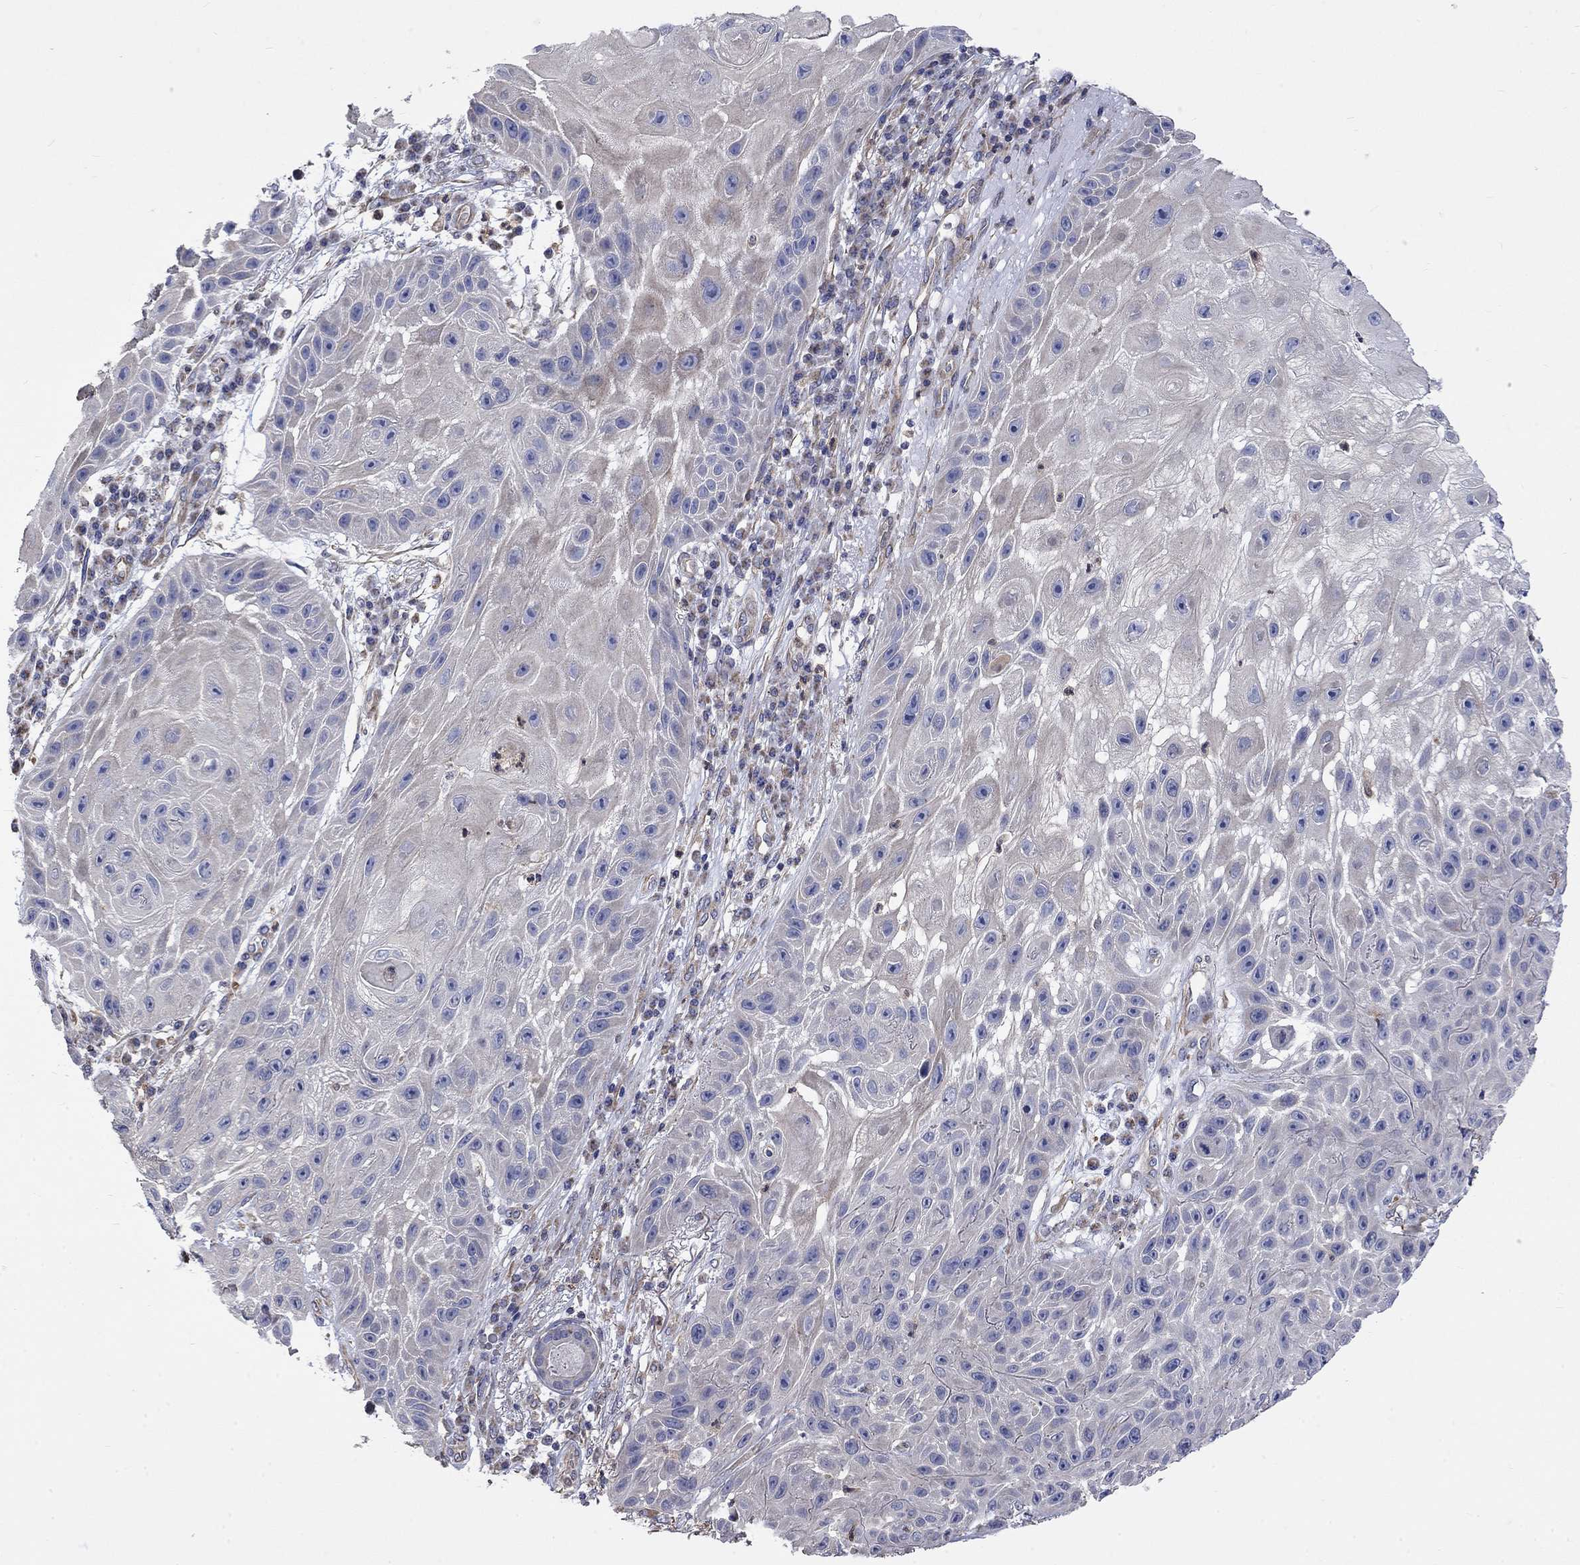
{"staining": {"intensity": "negative", "quantity": "none", "location": "none"}, "tissue": "skin cancer", "cell_type": "Tumor cells", "image_type": "cancer", "snomed": [{"axis": "morphology", "description": "Normal tissue, NOS"}, {"axis": "morphology", "description": "Squamous cell carcinoma, NOS"}, {"axis": "topography", "description": "Skin"}], "caption": "Tumor cells show no significant positivity in skin squamous cell carcinoma.", "gene": "CAMKK2", "patient": {"sex": "male", "age": 79}}